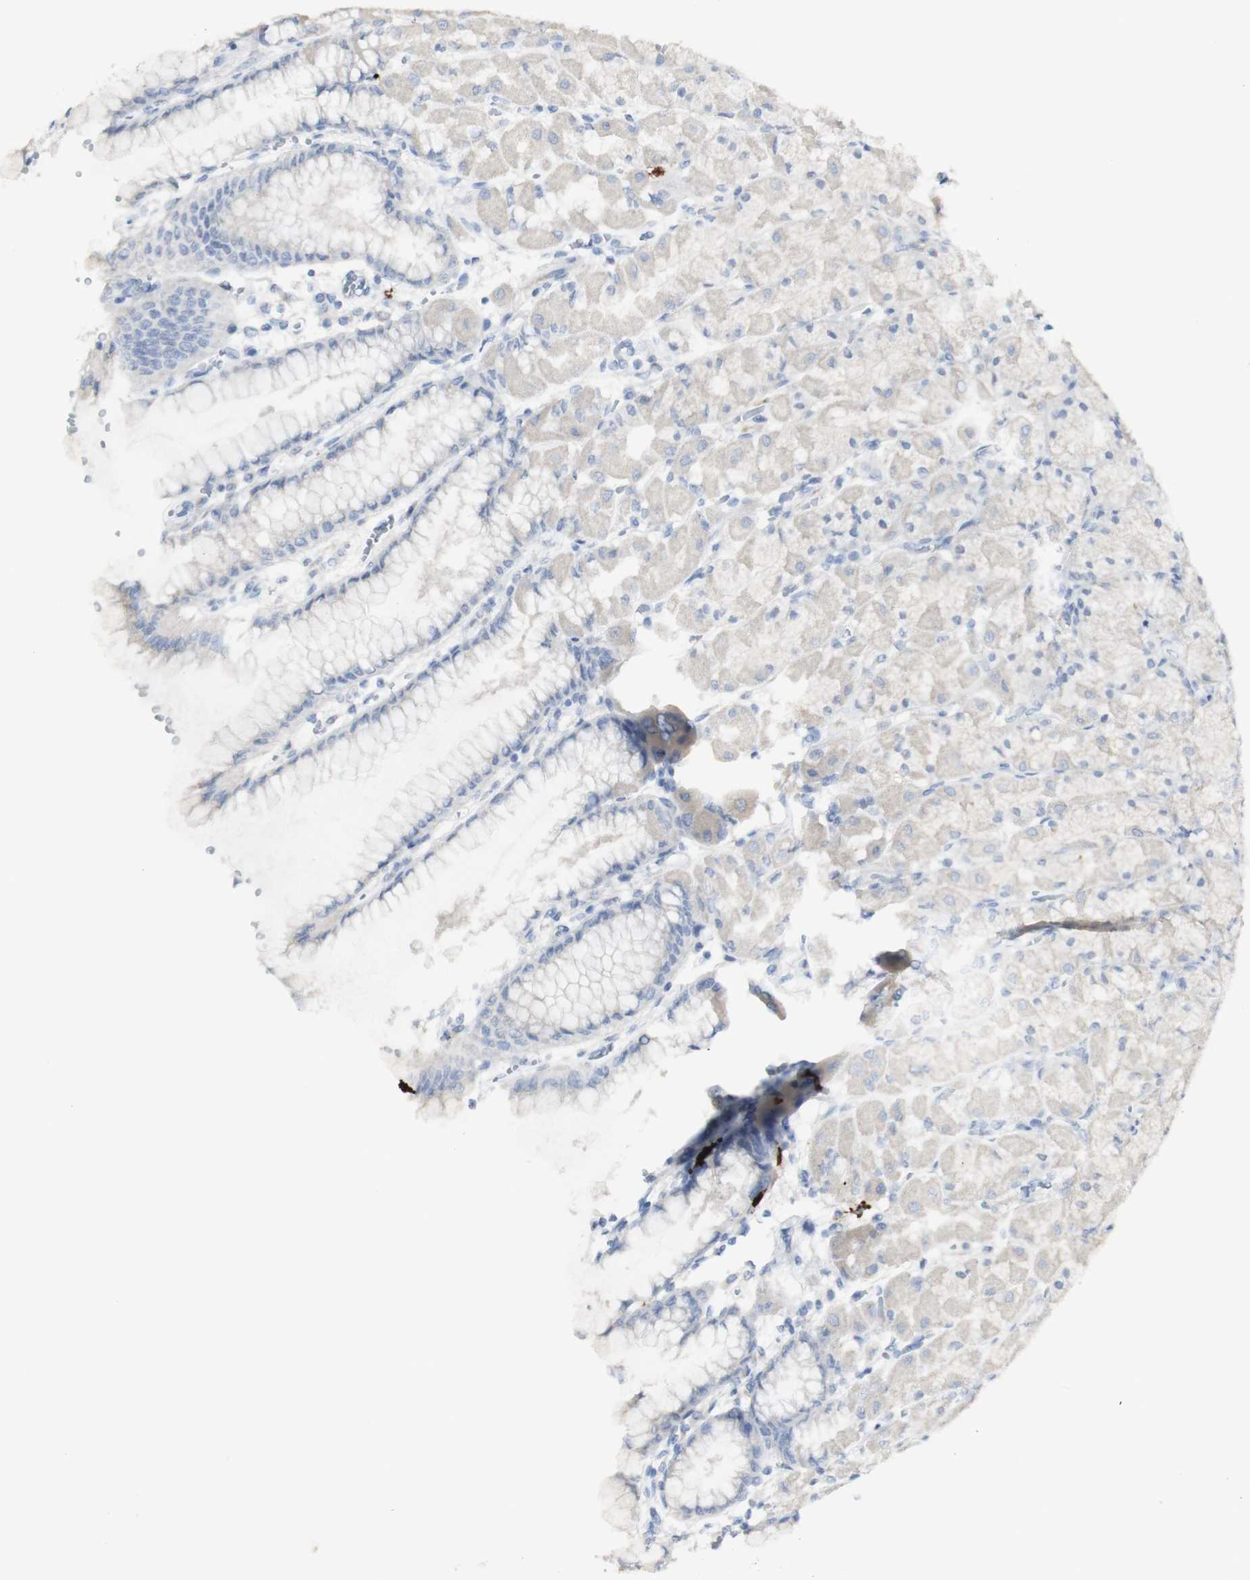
{"staining": {"intensity": "negative", "quantity": "none", "location": "none"}, "tissue": "stomach", "cell_type": "Glandular cells", "image_type": "normal", "snomed": [{"axis": "morphology", "description": "Normal tissue, NOS"}, {"axis": "topography", "description": "Stomach, upper"}], "caption": "The immunohistochemistry (IHC) photomicrograph has no significant staining in glandular cells of stomach. (Stains: DAB (3,3'-diaminobenzidine) immunohistochemistry (IHC) with hematoxylin counter stain, Microscopy: brightfield microscopy at high magnification).", "gene": "CD207", "patient": {"sex": "female", "age": 56}}